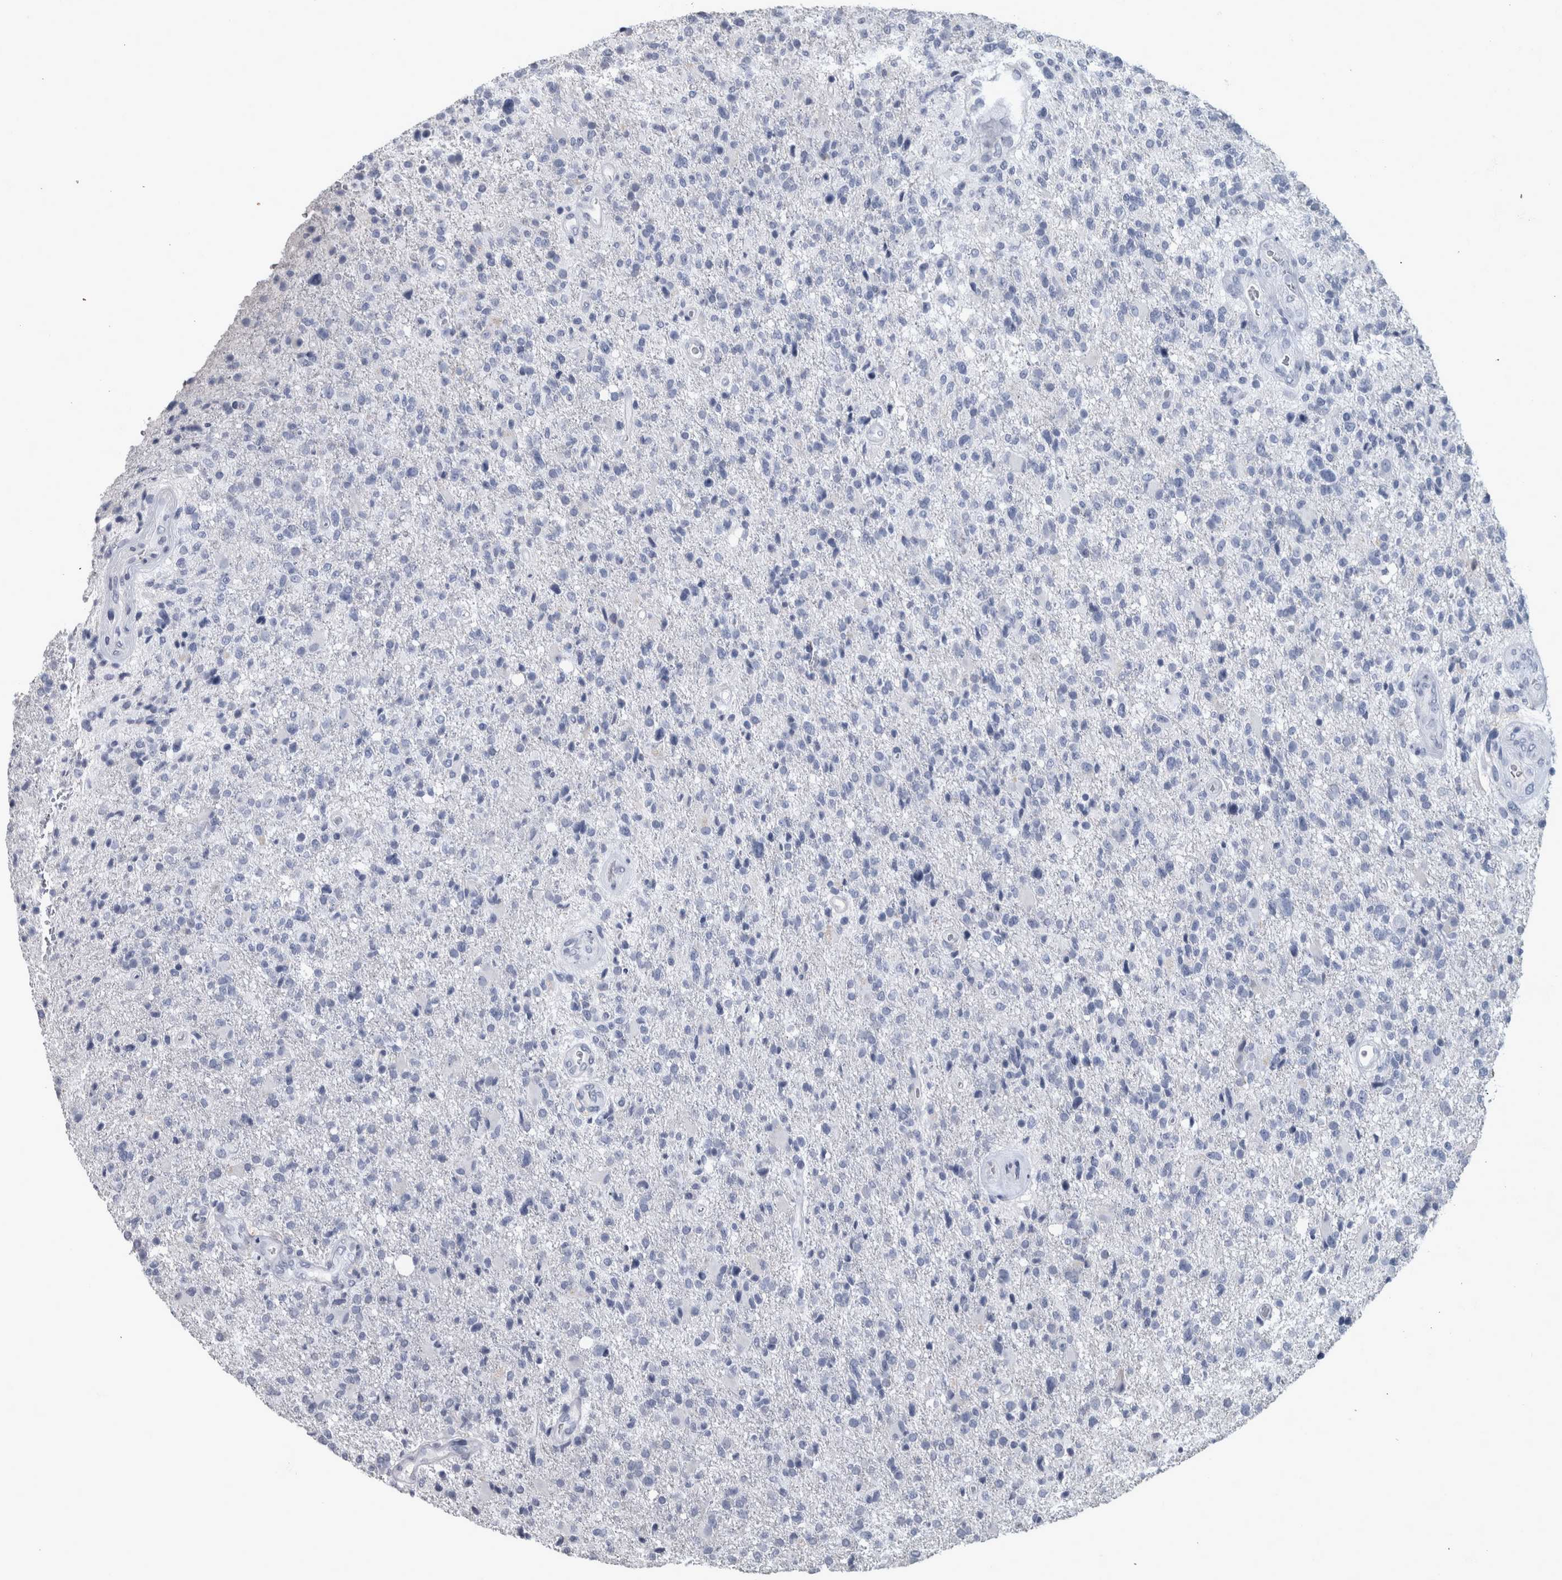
{"staining": {"intensity": "negative", "quantity": "none", "location": "none"}, "tissue": "glioma", "cell_type": "Tumor cells", "image_type": "cancer", "snomed": [{"axis": "morphology", "description": "Glioma, malignant, High grade"}, {"axis": "topography", "description": "Brain"}], "caption": "There is no significant staining in tumor cells of malignant glioma (high-grade). (DAB IHC visualized using brightfield microscopy, high magnification).", "gene": "DSG2", "patient": {"sex": "male", "age": 72}}